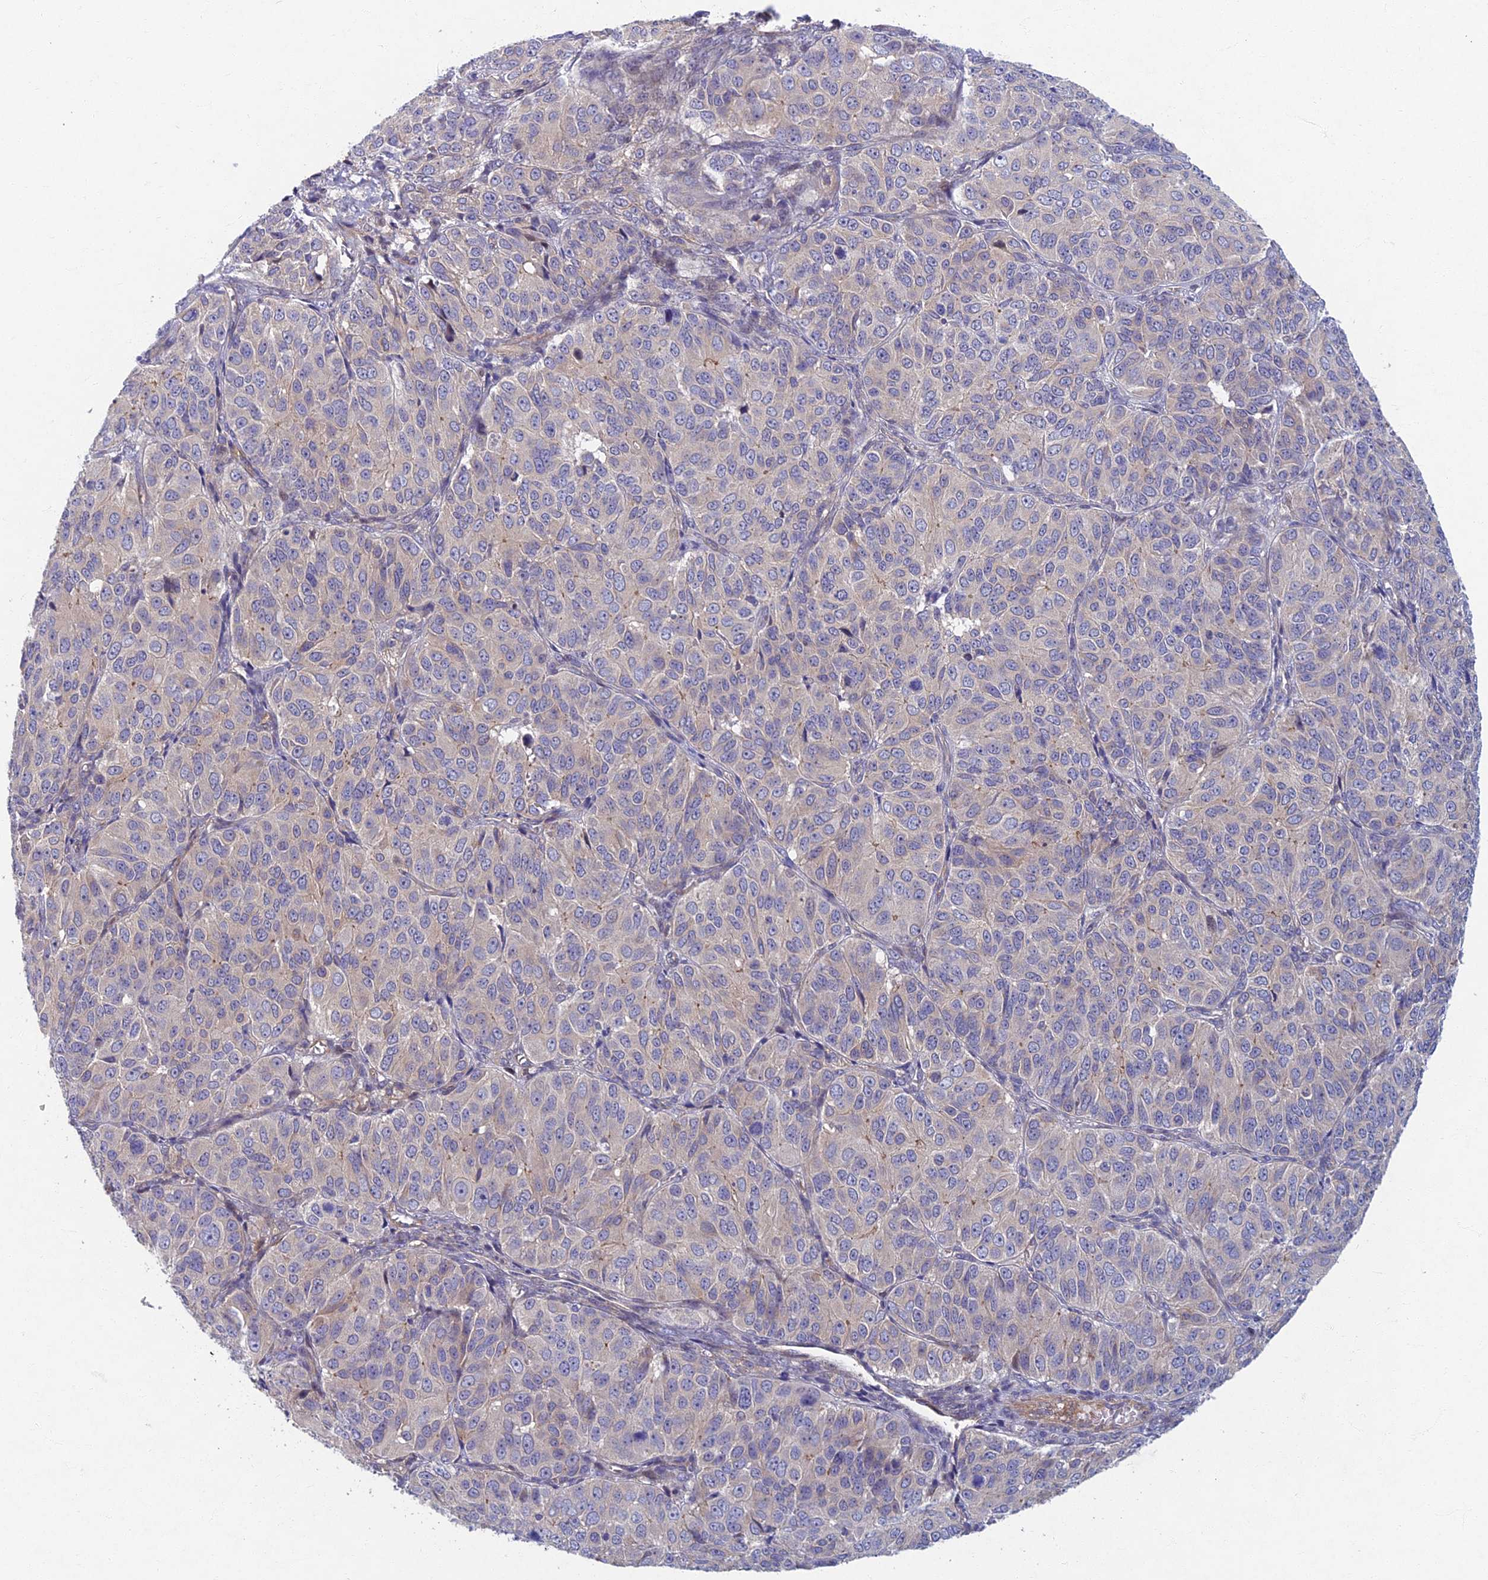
{"staining": {"intensity": "negative", "quantity": "none", "location": "none"}, "tissue": "ovarian cancer", "cell_type": "Tumor cells", "image_type": "cancer", "snomed": [{"axis": "morphology", "description": "Carcinoma, endometroid"}, {"axis": "topography", "description": "Ovary"}], "caption": "There is no significant expression in tumor cells of endometroid carcinoma (ovarian).", "gene": "RHBDL2", "patient": {"sex": "female", "age": 51}}